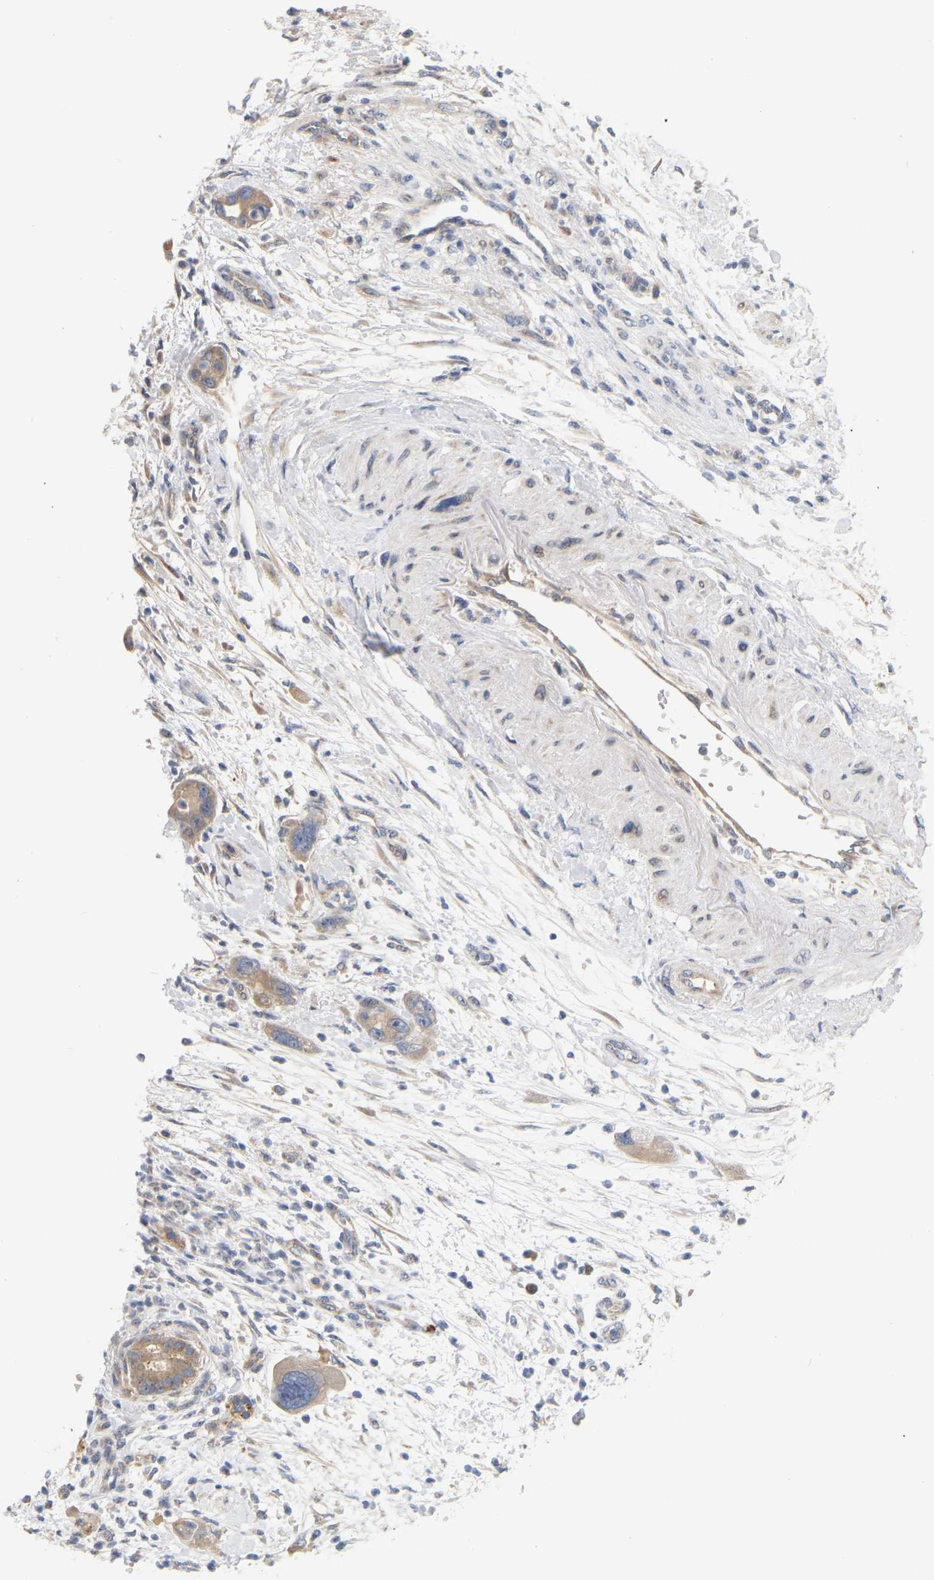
{"staining": {"intensity": "weak", "quantity": ">75%", "location": "cytoplasmic/membranous"}, "tissue": "pancreatic cancer", "cell_type": "Tumor cells", "image_type": "cancer", "snomed": [{"axis": "morphology", "description": "Normal tissue, NOS"}, {"axis": "morphology", "description": "Adenocarcinoma, NOS"}, {"axis": "topography", "description": "Pancreas"}], "caption": "Pancreatic adenocarcinoma was stained to show a protein in brown. There is low levels of weak cytoplasmic/membranous positivity in about >75% of tumor cells. (brown staining indicates protein expression, while blue staining denotes nuclei).", "gene": "MINDY4", "patient": {"sex": "female", "age": 71}}